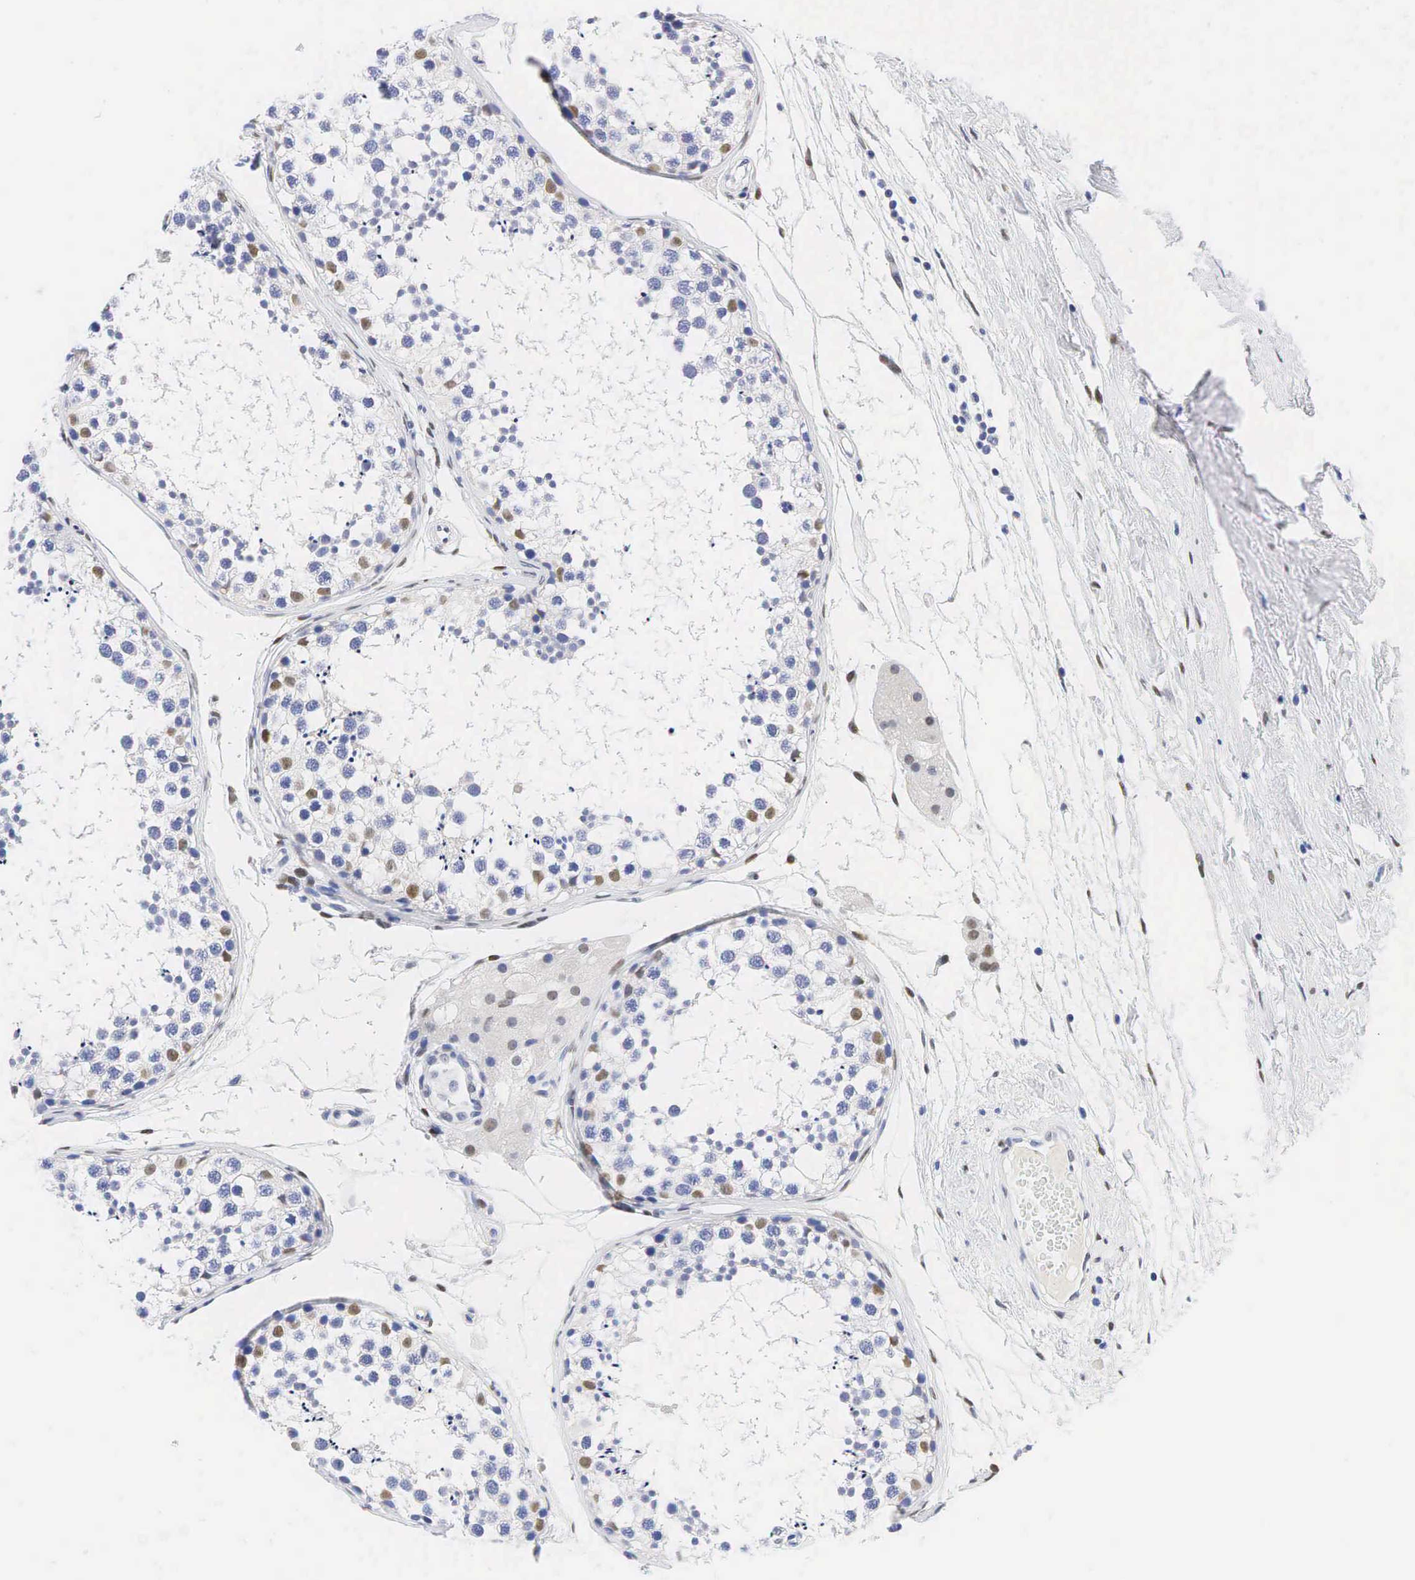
{"staining": {"intensity": "moderate", "quantity": "25%-75%", "location": "nuclear"}, "tissue": "testis", "cell_type": "Cells in seminiferous ducts", "image_type": "normal", "snomed": [{"axis": "morphology", "description": "Normal tissue, NOS"}, {"axis": "topography", "description": "Testis"}], "caption": "Immunohistochemistry (IHC) staining of normal testis, which shows medium levels of moderate nuclear staining in about 25%-75% of cells in seminiferous ducts indicating moderate nuclear protein expression. The staining was performed using DAB (3,3'-diaminobenzidine) (brown) for protein detection and nuclei were counterstained in hematoxylin (blue).", "gene": "AR", "patient": {"sex": "male", "age": 57}}